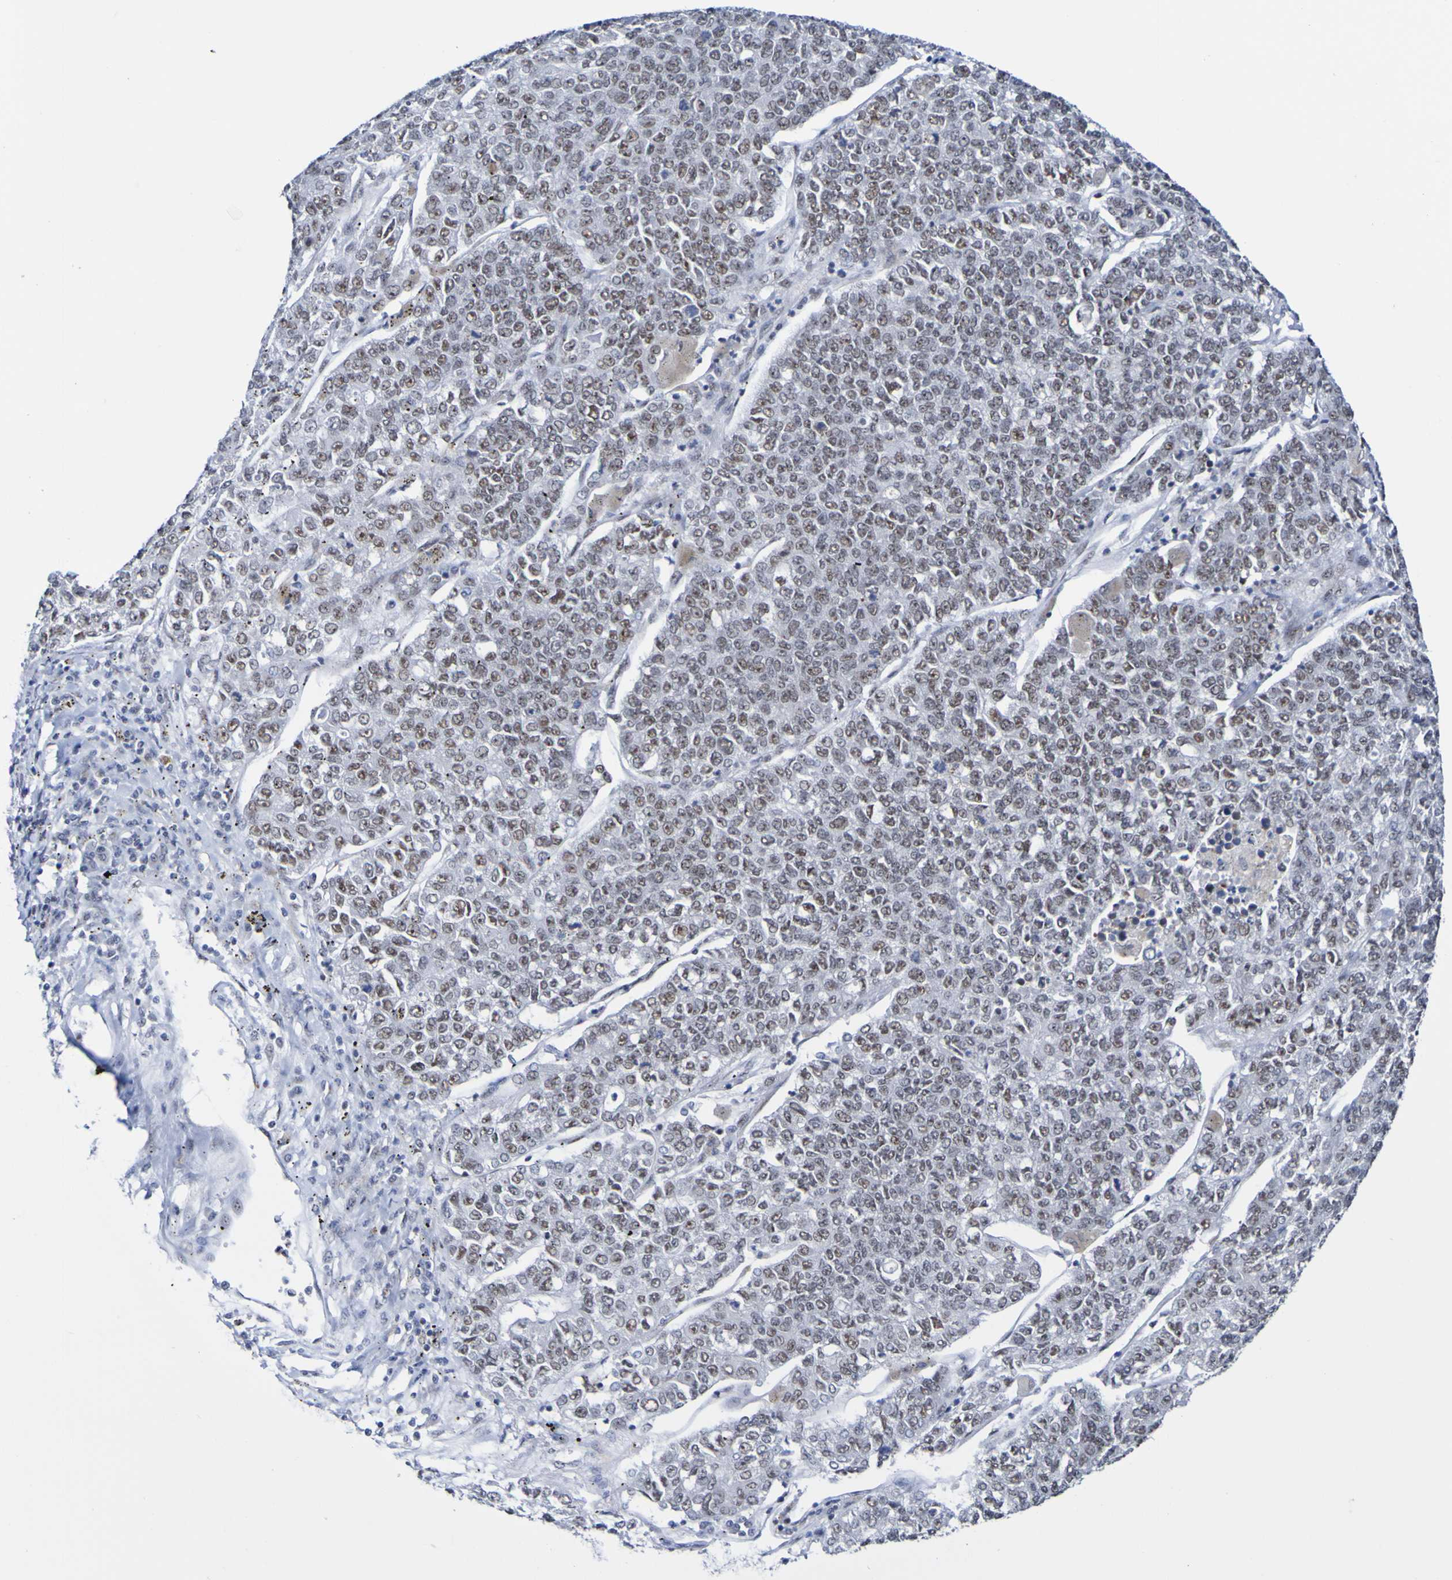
{"staining": {"intensity": "moderate", "quantity": "<25%", "location": "nuclear"}, "tissue": "lung cancer", "cell_type": "Tumor cells", "image_type": "cancer", "snomed": [{"axis": "morphology", "description": "Adenocarcinoma, NOS"}, {"axis": "topography", "description": "Lung"}], "caption": "This histopathology image demonstrates lung cancer (adenocarcinoma) stained with immunohistochemistry to label a protein in brown. The nuclear of tumor cells show moderate positivity for the protein. Nuclei are counter-stained blue.", "gene": "CDC5L", "patient": {"sex": "male", "age": 49}}